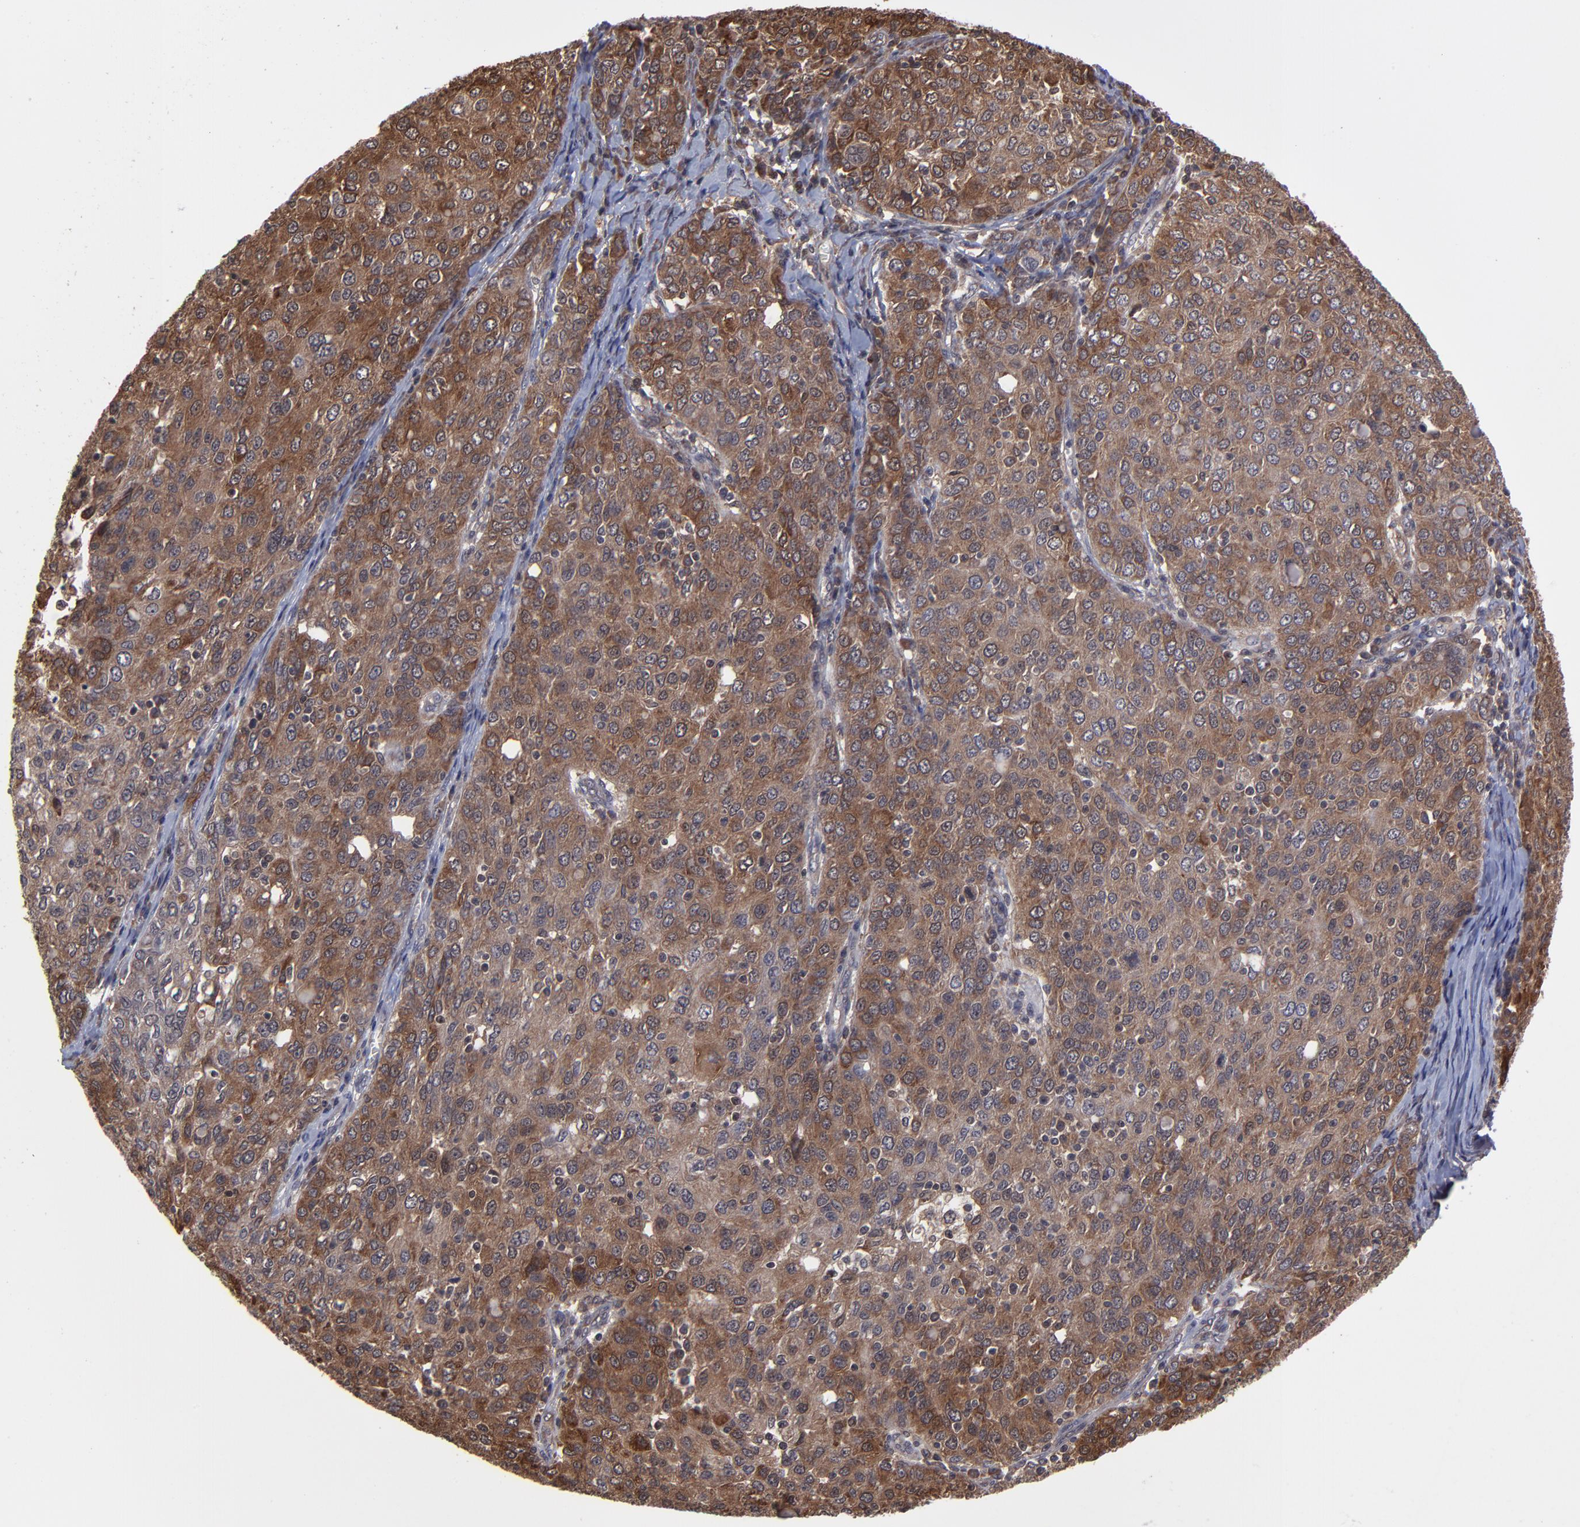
{"staining": {"intensity": "strong", "quantity": ">75%", "location": "cytoplasmic/membranous"}, "tissue": "ovarian cancer", "cell_type": "Tumor cells", "image_type": "cancer", "snomed": [{"axis": "morphology", "description": "Carcinoma, endometroid"}, {"axis": "topography", "description": "Ovary"}], "caption": "An immunohistochemistry photomicrograph of neoplastic tissue is shown. Protein staining in brown shows strong cytoplasmic/membranous positivity in ovarian endometroid carcinoma within tumor cells. The staining is performed using DAB (3,3'-diaminobenzidine) brown chromogen to label protein expression. The nuclei are counter-stained blue using hematoxylin.", "gene": "UBE2L6", "patient": {"sex": "female", "age": 50}}